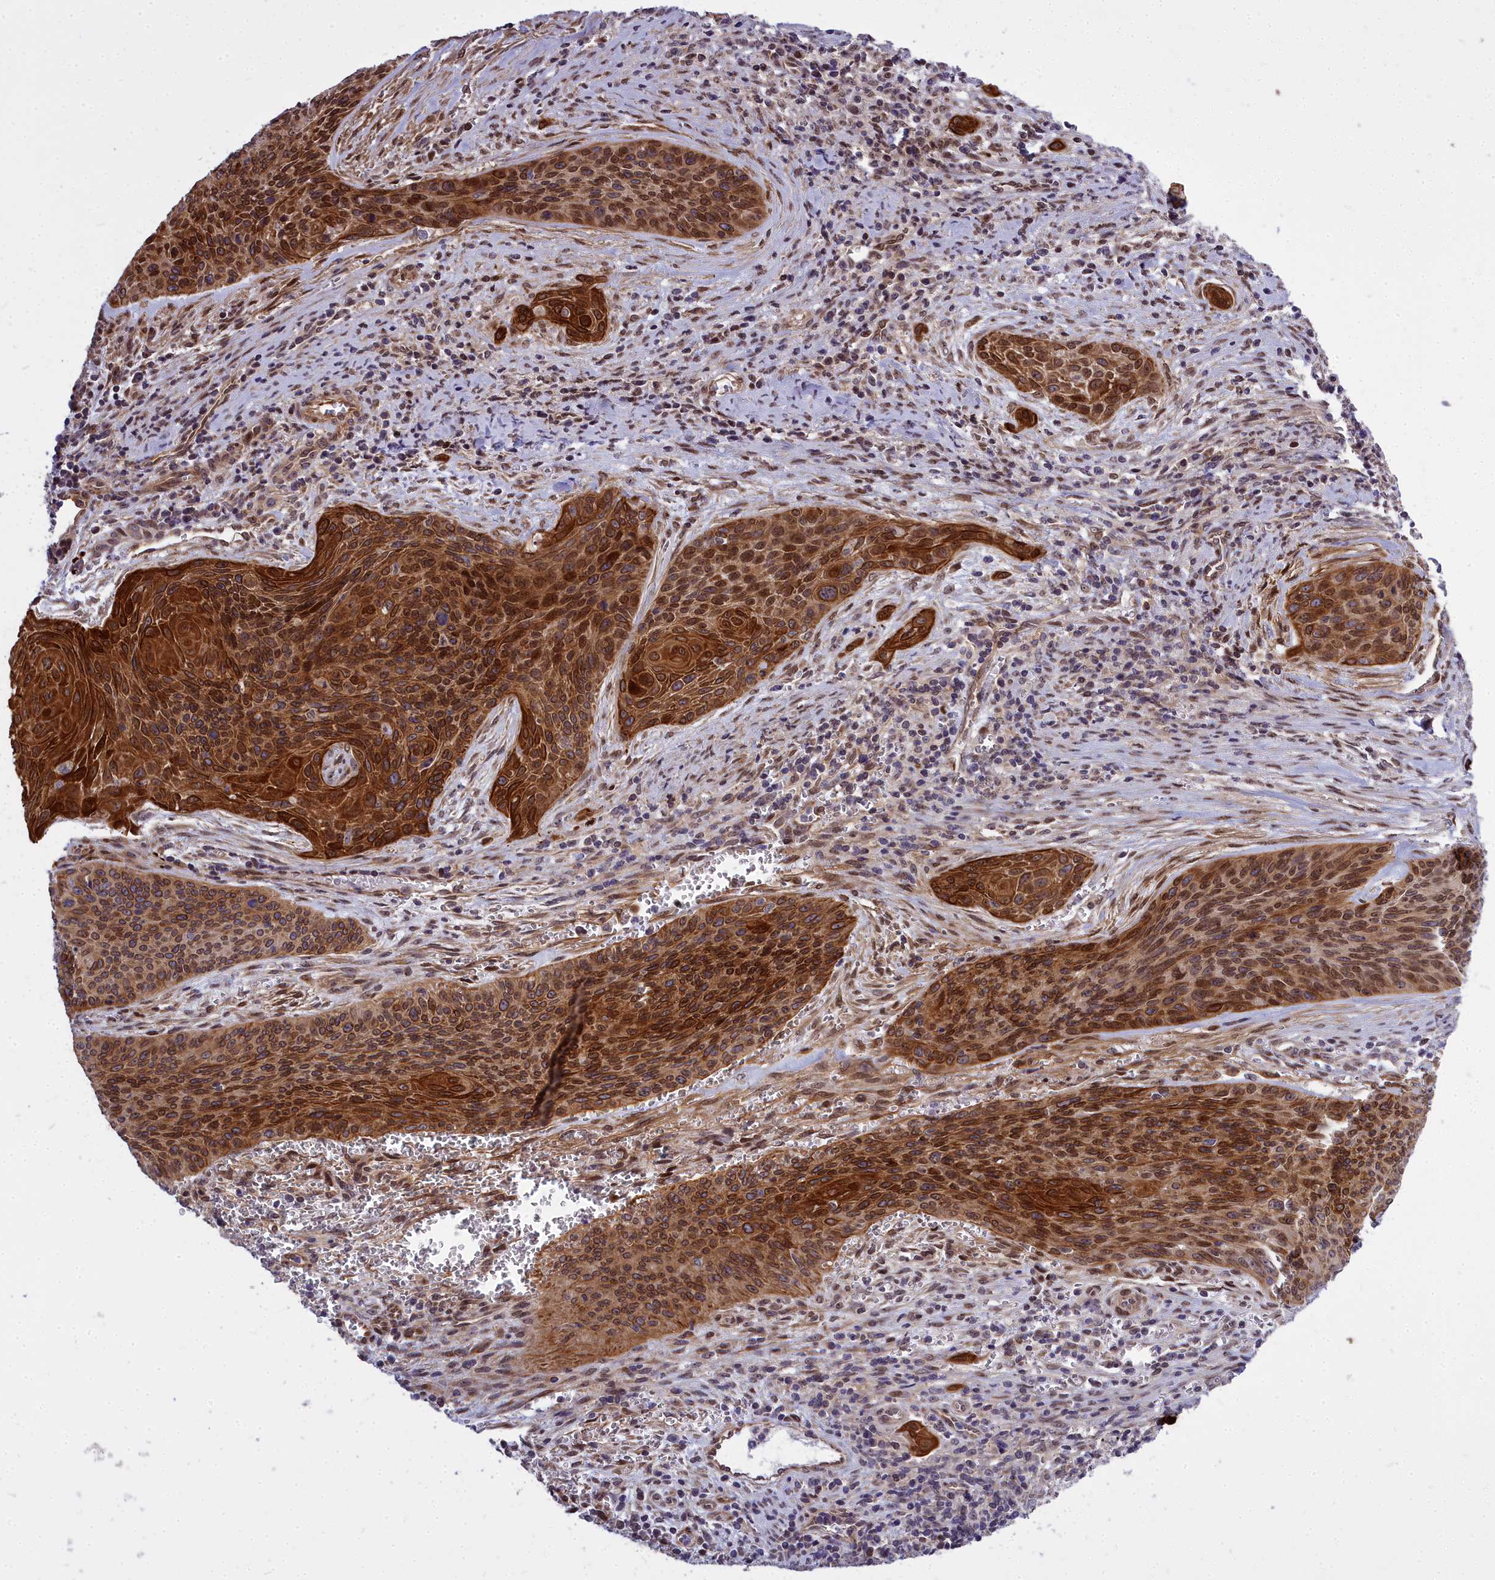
{"staining": {"intensity": "strong", "quantity": ">75%", "location": "cytoplasmic/membranous,nuclear"}, "tissue": "cervical cancer", "cell_type": "Tumor cells", "image_type": "cancer", "snomed": [{"axis": "morphology", "description": "Squamous cell carcinoma, NOS"}, {"axis": "topography", "description": "Cervix"}], "caption": "Immunohistochemistry photomicrograph of cervical cancer (squamous cell carcinoma) stained for a protein (brown), which shows high levels of strong cytoplasmic/membranous and nuclear staining in approximately >75% of tumor cells.", "gene": "ABCB8", "patient": {"sex": "female", "age": 55}}